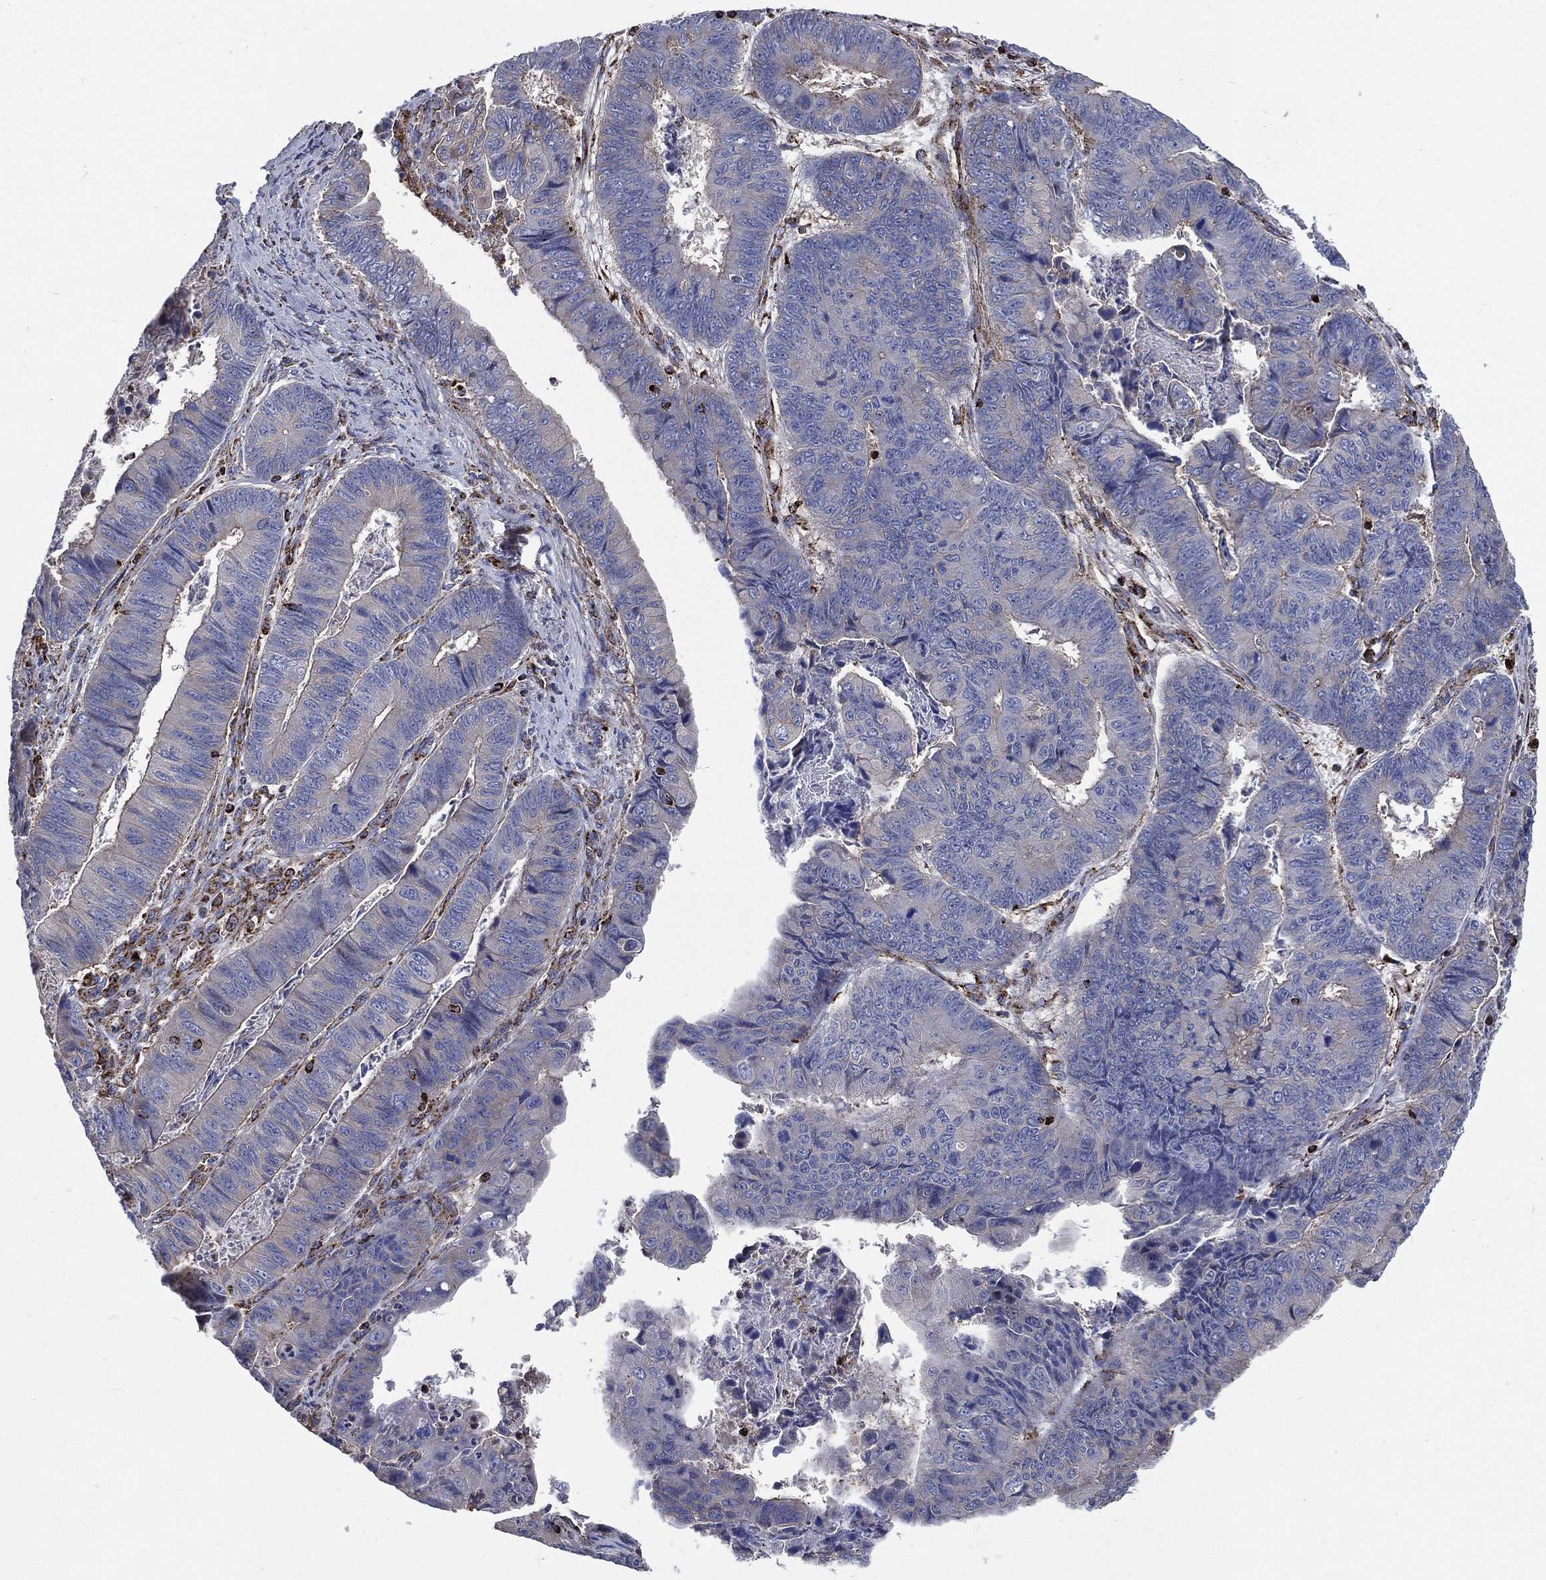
{"staining": {"intensity": "negative", "quantity": "none", "location": "none"}, "tissue": "stomach cancer", "cell_type": "Tumor cells", "image_type": "cancer", "snomed": [{"axis": "morphology", "description": "Adenocarcinoma, NOS"}, {"axis": "topography", "description": "Stomach, lower"}], "caption": "Photomicrograph shows no protein expression in tumor cells of stomach adenocarcinoma tissue.", "gene": "ANKRD37", "patient": {"sex": "male", "age": 77}}